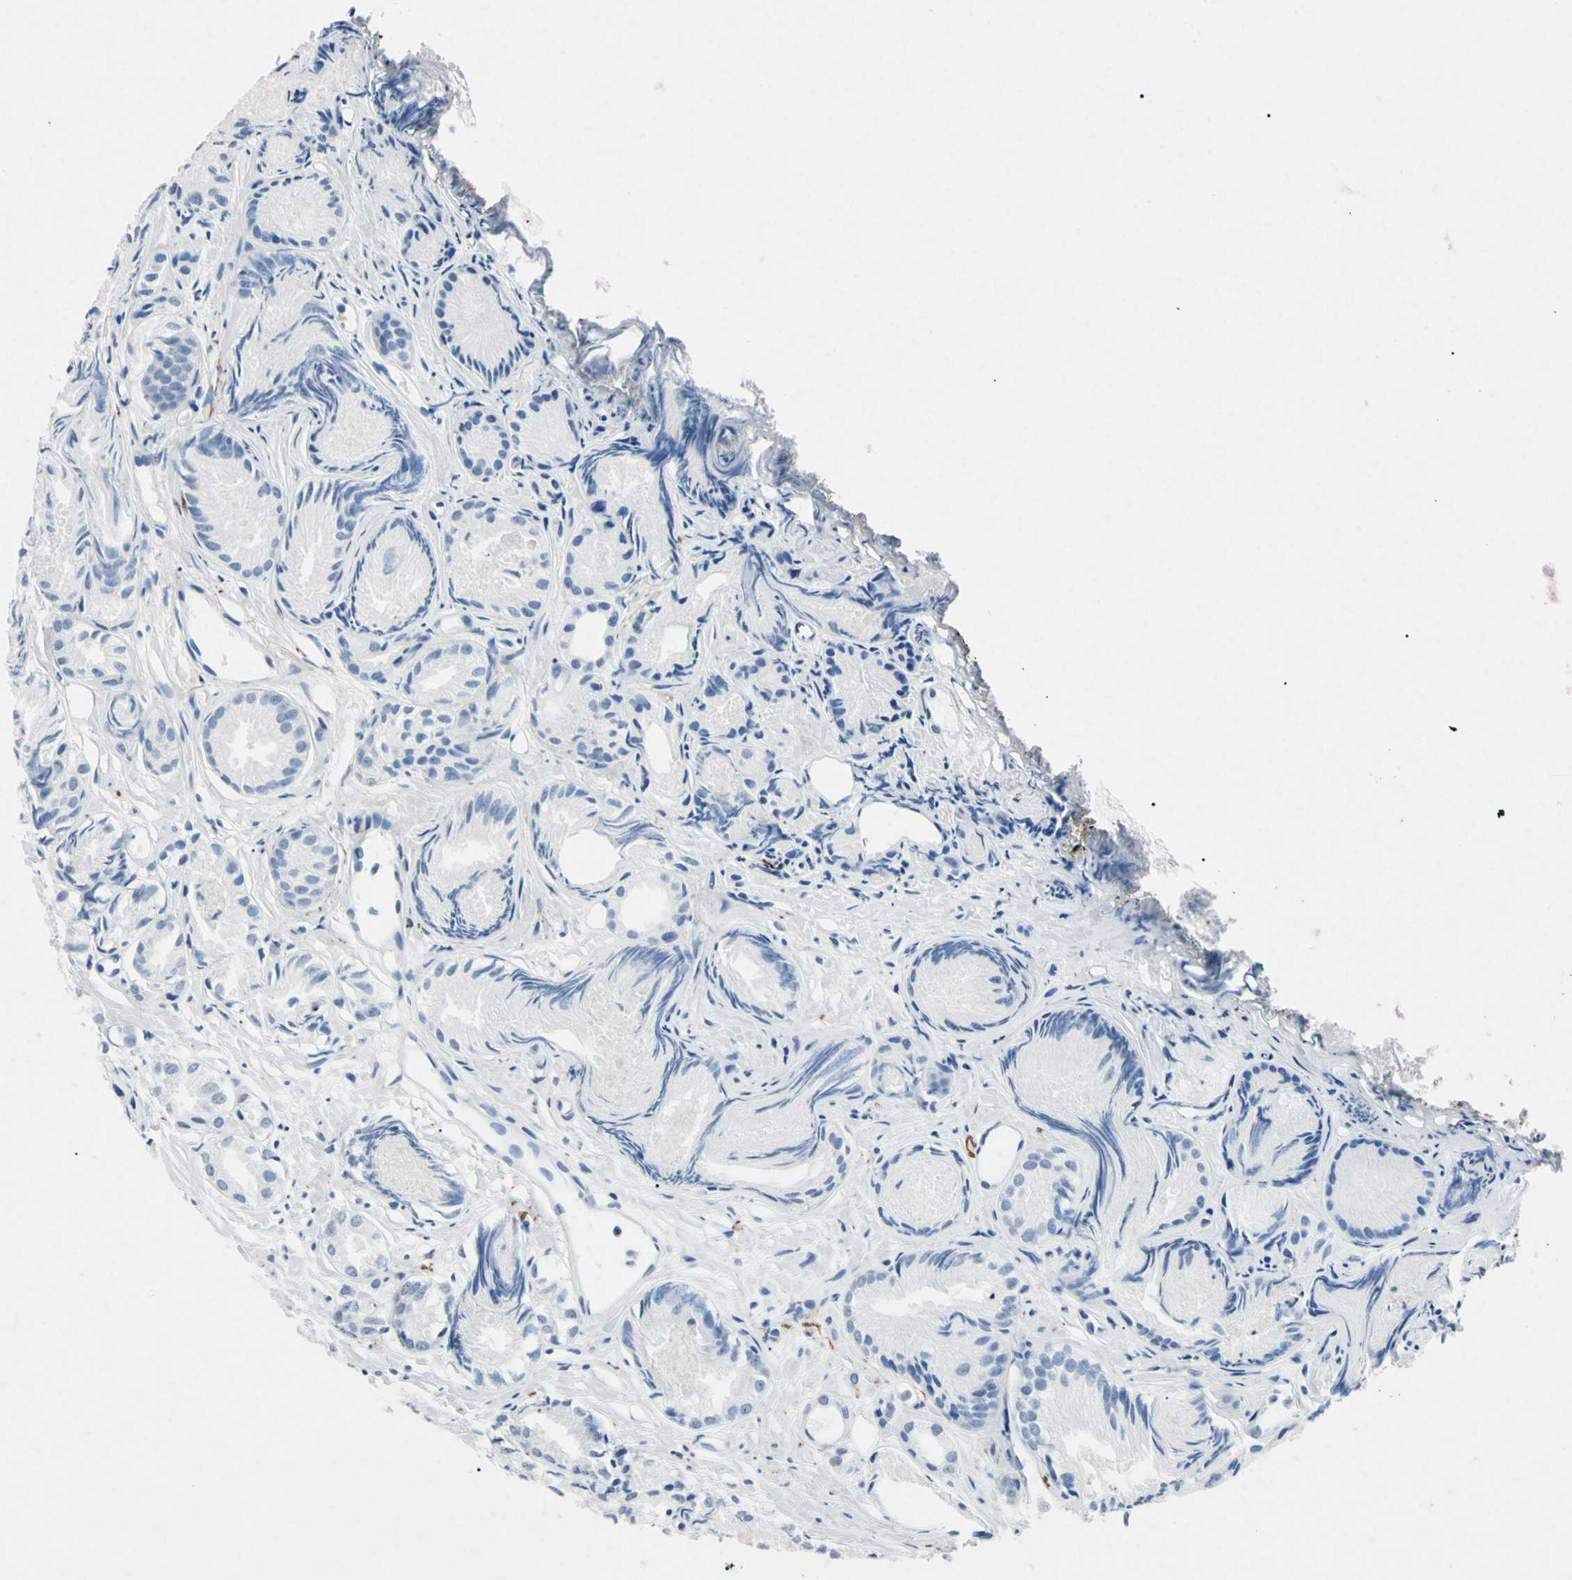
{"staining": {"intensity": "negative", "quantity": "none", "location": "none"}, "tissue": "prostate cancer", "cell_type": "Tumor cells", "image_type": "cancer", "snomed": [{"axis": "morphology", "description": "Adenocarcinoma, Low grade"}, {"axis": "topography", "description": "Prostate"}], "caption": "High magnification brightfield microscopy of adenocarcinoma (low-grade) (prostate) stained with DAB (brown) and counterstained with hematoxylin (blue): tumor cells show no significant positivity.", "gene": "ELN", "patient": {"sex": "male", "age": 72}}